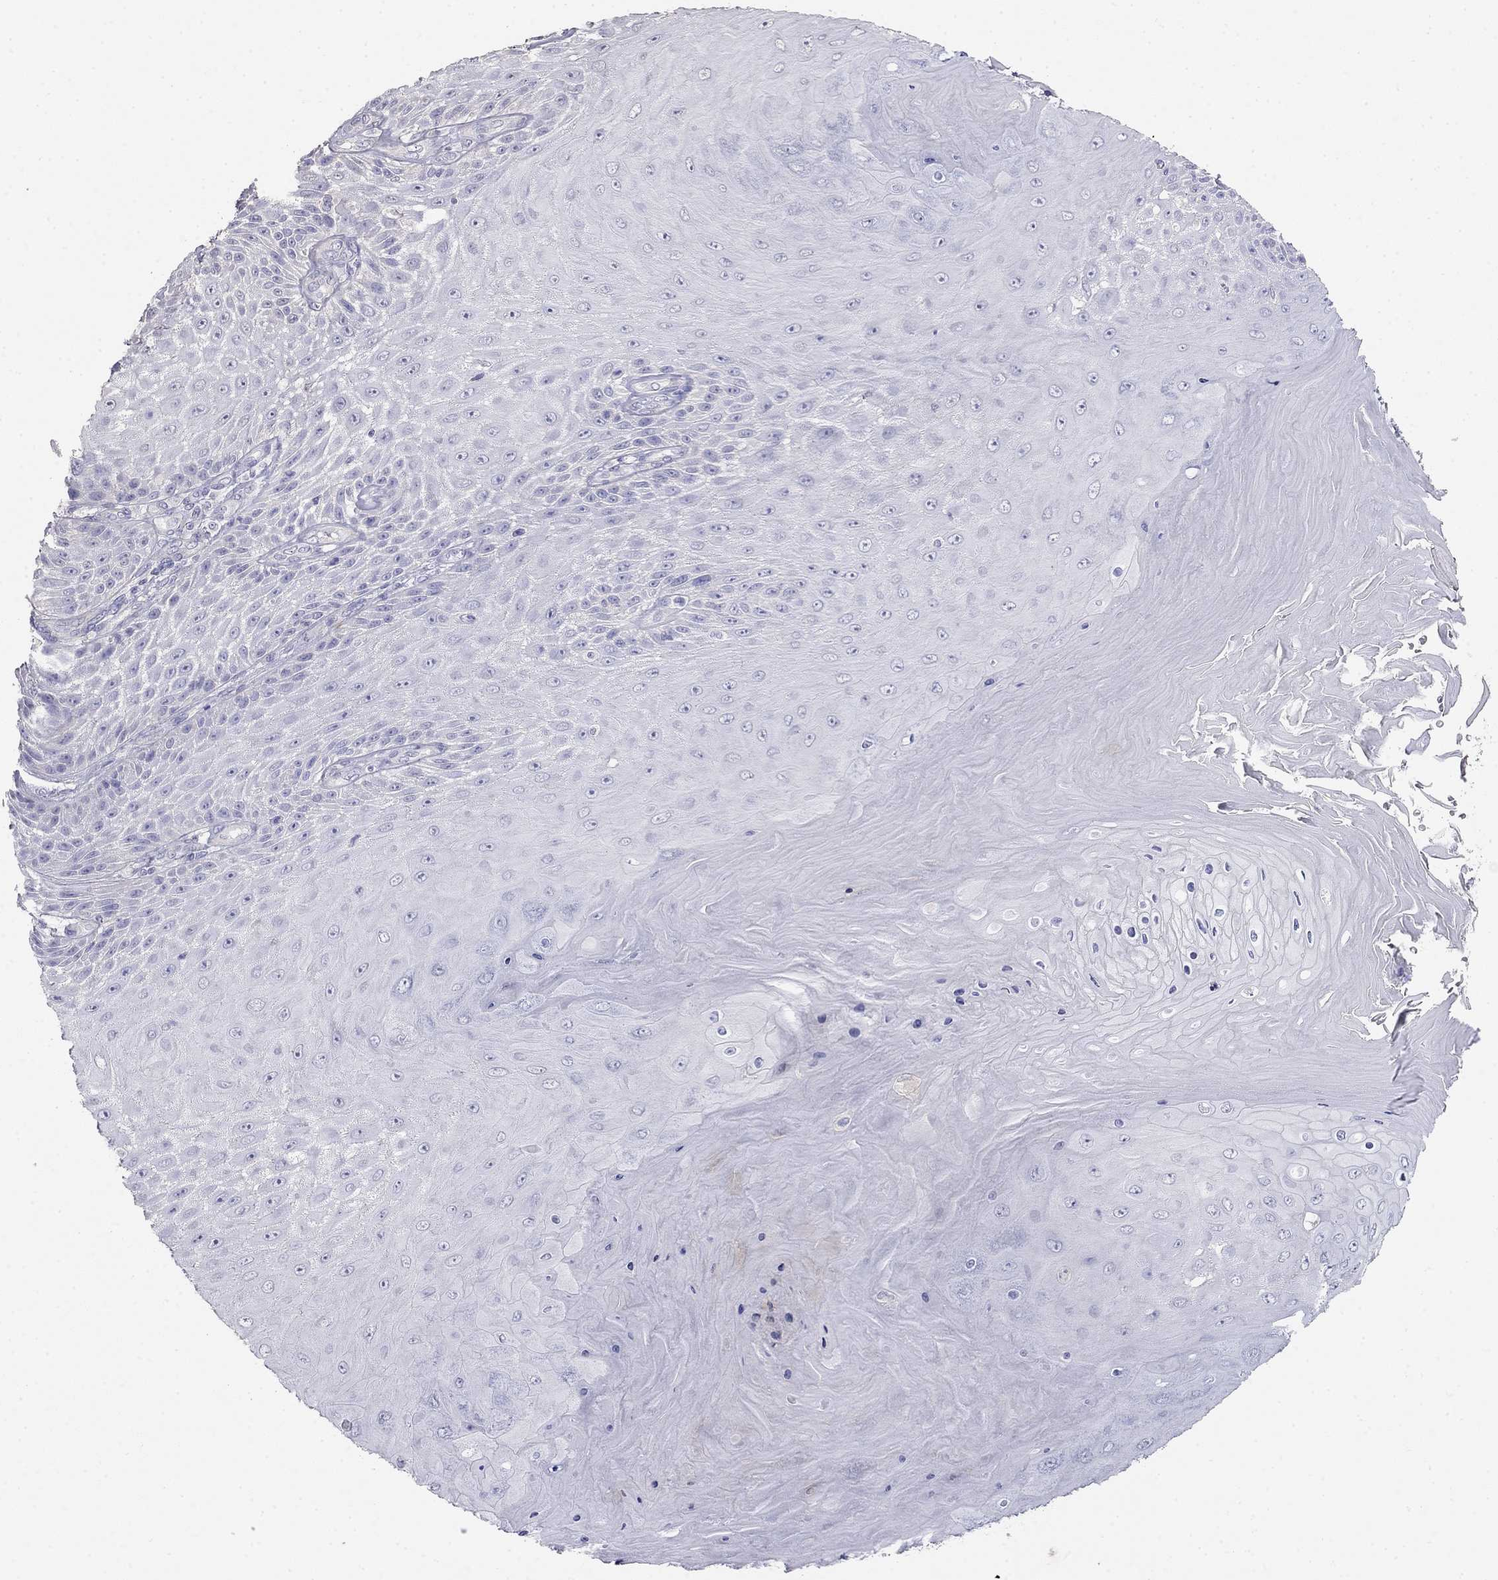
{"staining": {"intensity": "negative", "quantity": "none", "location": "none"}, "tissue": "skin cancer", "cell_type": "Tumor cells", "image_type": "cancer", "snomed": [{"axis": "morphology", "description": "Squamous cell carcinoma, NOS"}, {"axis": "topography", "description": "Skin"}], "caption": "High magnification brightfield microscopy of skin cancer (squamous cell carcinoma) stained with DAB (brown) and counterstained with hematoxylin (blue): tumor cells show no significant positivity.", "gene": "LY6H", "patient": {"sex": "male", "age": 62}}